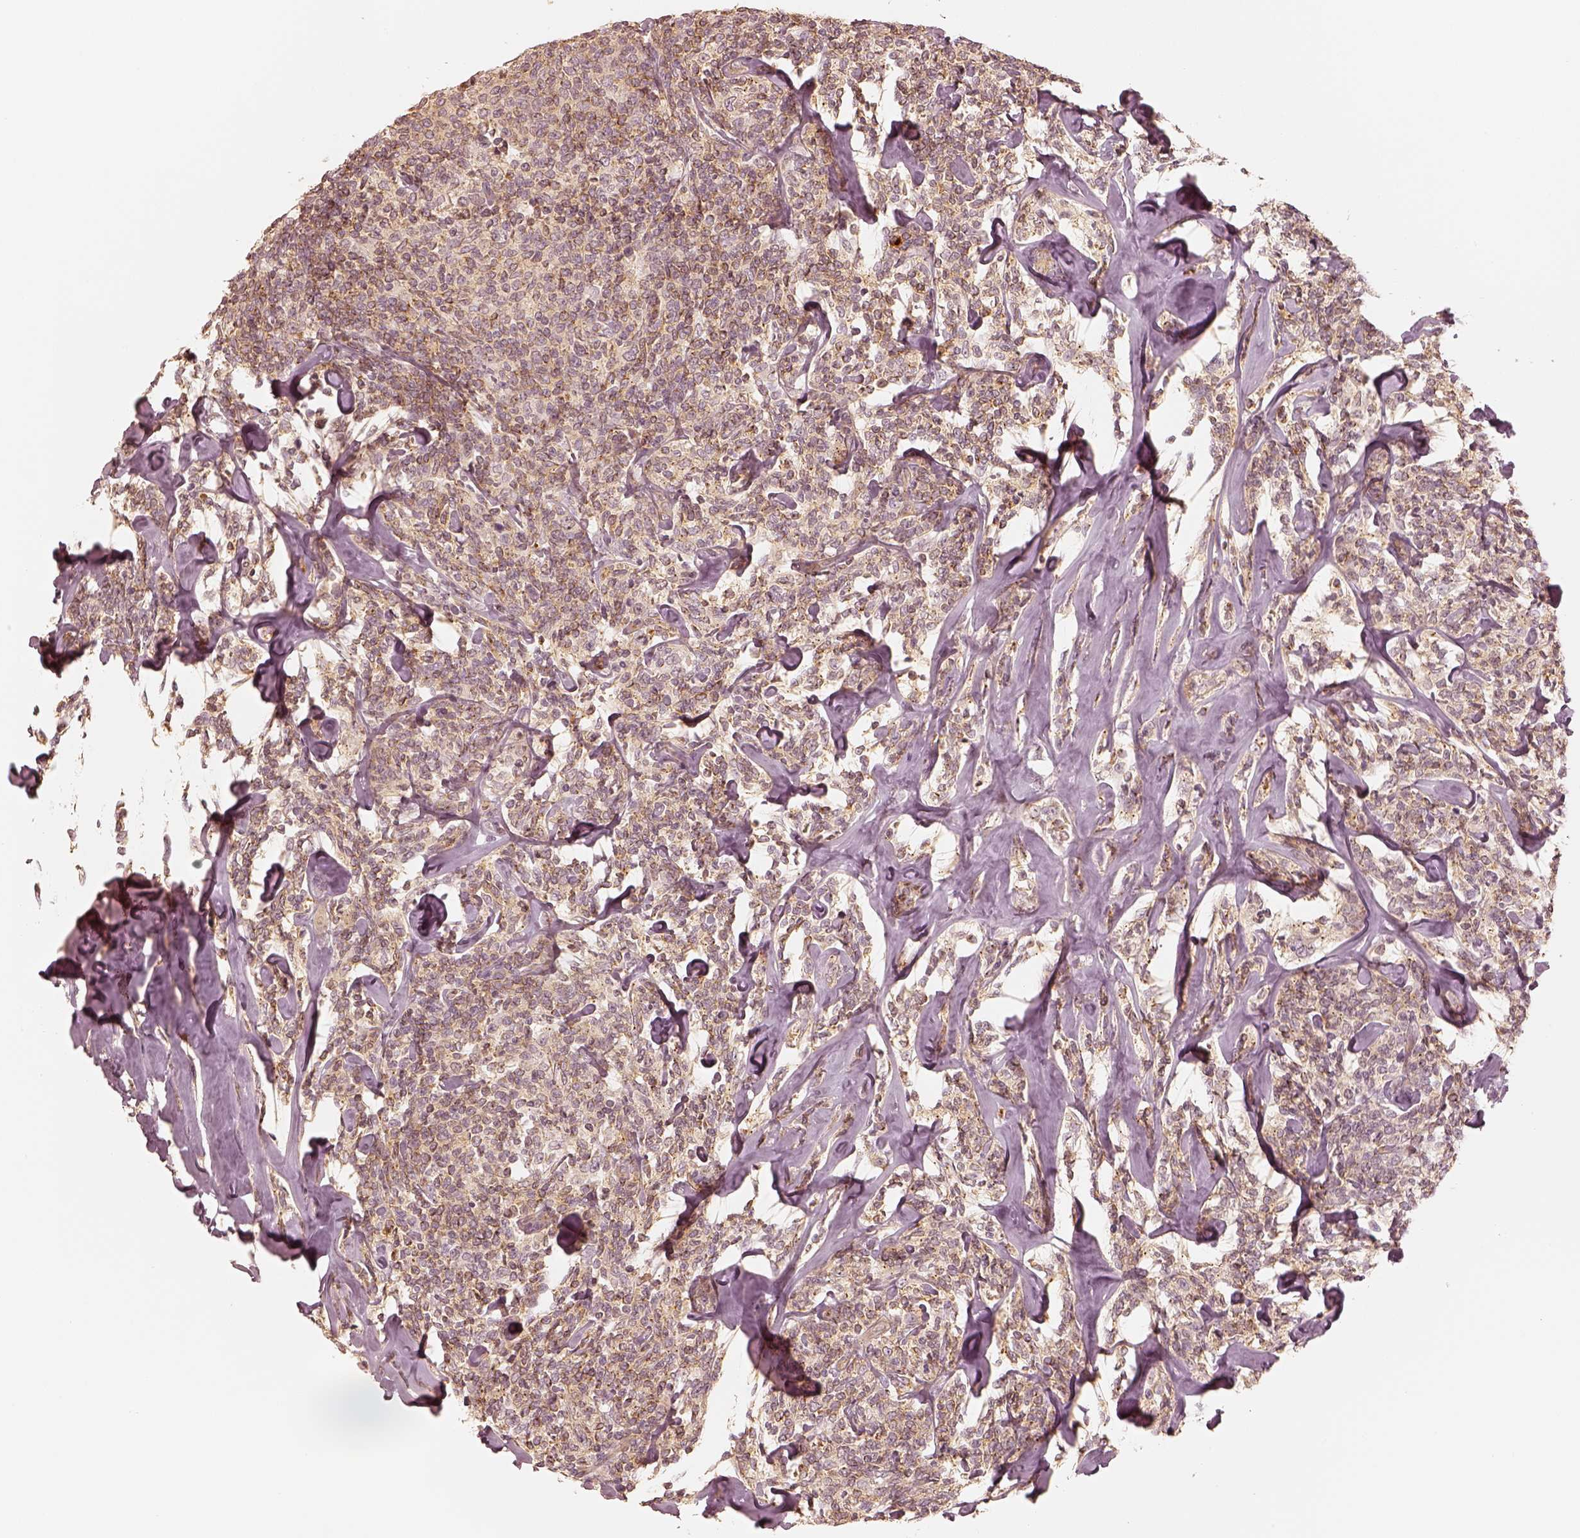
{"staining": {"intensity": "moderate", "quantity": "<25%", "location": "cytoplasmic/membranous"}, "tissue": "lymphoma", "cell_type": "Tumor cells", "image_type": "cancer", "snomed": [{"axis": "morphology", "description": "Malignant lymphoma, non-Hodgkin's type, Low grade"}, {"axis": "topography", "description": "Lymph node"}], "caption": "Tumor cells exhibit low levels of moderate cytoplasmic/membranous positivity in approximately <25% of cells in lymphoma. Immunohistochemistry (ihc) stains the protein of interest in brown and the nuclei are stained blue.", "gene": "GORASP2", "patient": {"sex": "female", "age": 56}}